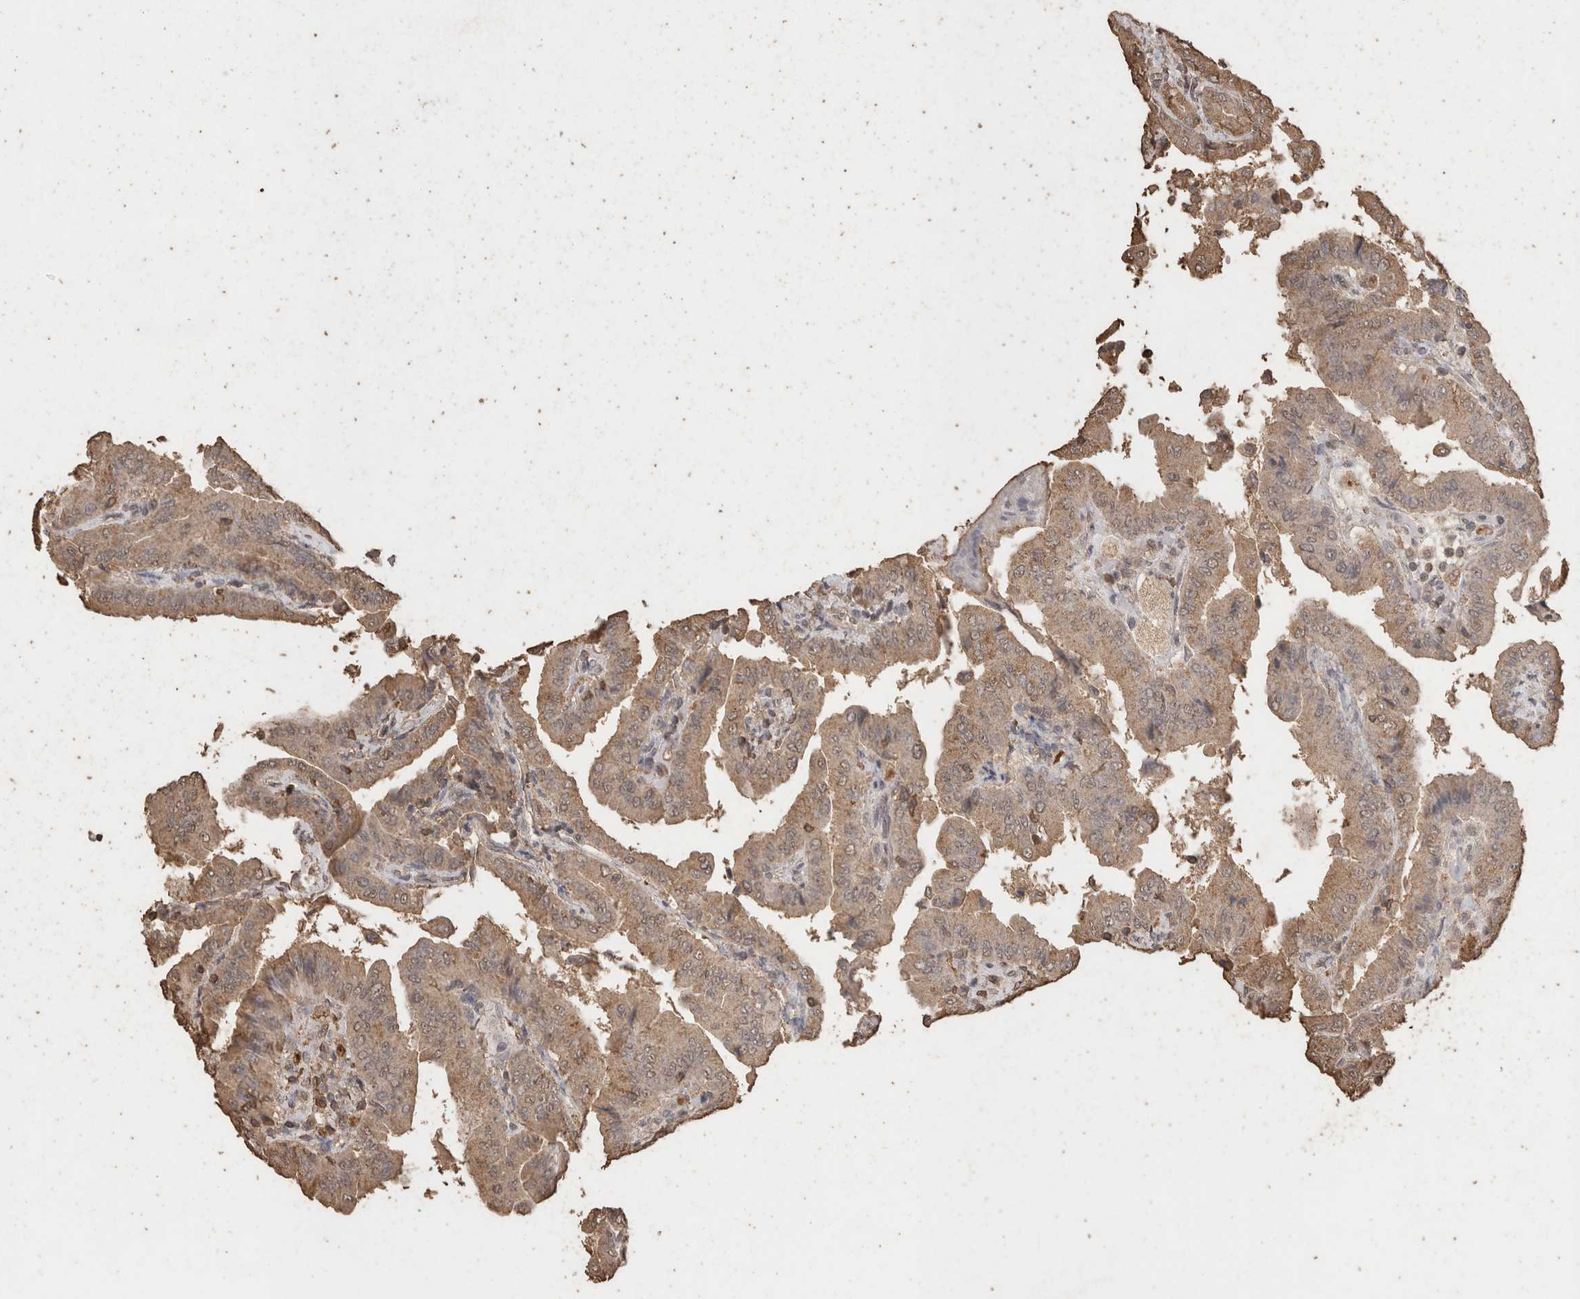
{"staining": {"intensity": "weak", "quantity": ">75%", "location": "cytoplasmic/membranous"}, "tissue": "thyroid cancer", "cell_type": "Tumor cells", "image_type": "cancer", "snomed": [{"axis": "morphology", "description": "Papillary adenocarcinoma, NOS"}, {"axis": "topography", "description": "Thyroid gland"}], "caption": "Immunohistochemistry (DAB) staining of papillary adenocarcinoma (thyroid) reveals weak cytoplasmic/membranous protein expression in about >75% of tumor cells.", "gene": "CX3CL1", "patient": {"sex": "male", "age": 33}}